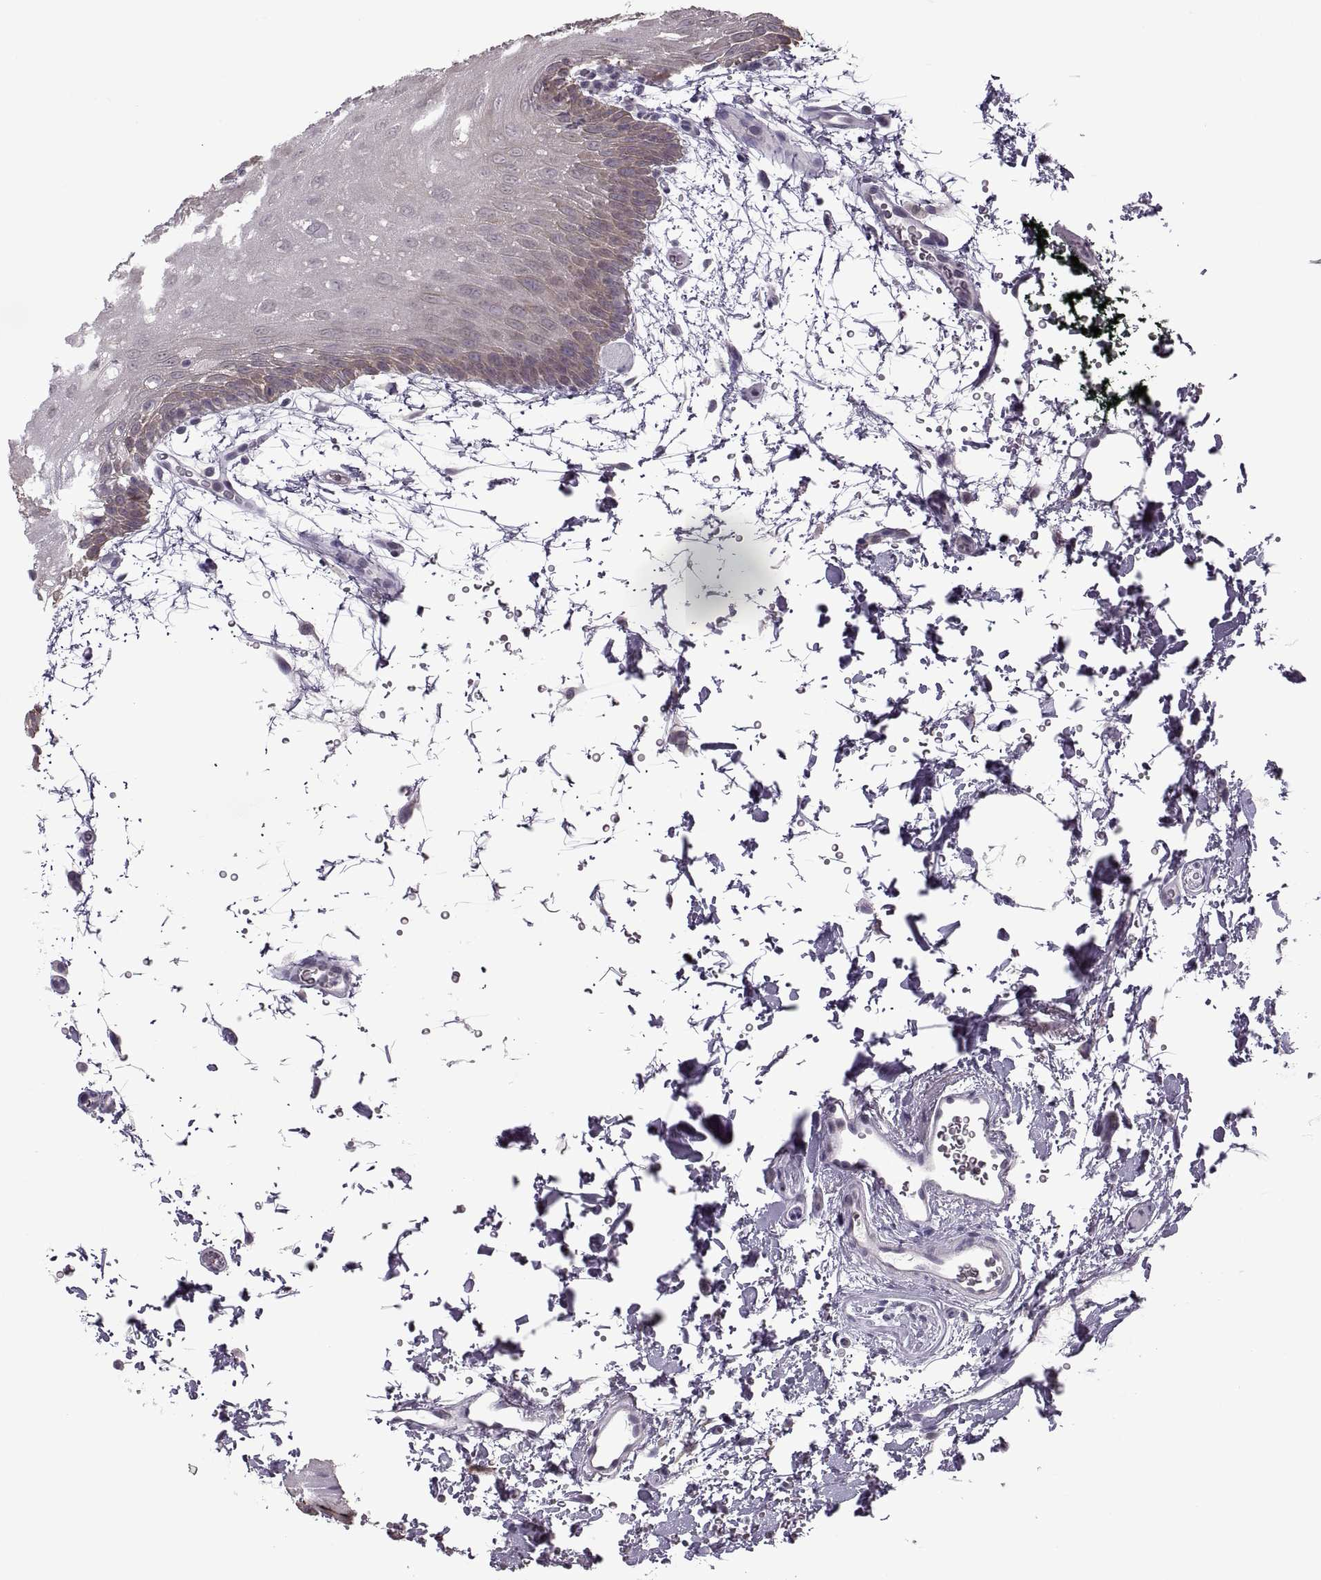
{"staining": {"intensity": "moderate", "quantity": "<25%", "location": "cytoplasmic/membranous"}, "tissue": "oral mucosa", "cell_type": "Squamous epithelial cells", "image_type": "normal", "snomed": [{"axis": "morphology", "description": "Normal tissue, NOS"}, {"axis": "topography", "description": "Oral tissue"}, {"axis": "topography", "description": "Head-Neck"}], "caption": "The photomicrograph exhibits a brown stain indicating the presence of a protein in the cytoplasmic/membranous of squamous epithelial cells in oral mucosa. Ihc stains the protein of interest in brown and the nuclei are stained blue.", "gene": "MGAT4D", "patient": {"sex": "male", "age": 65}}